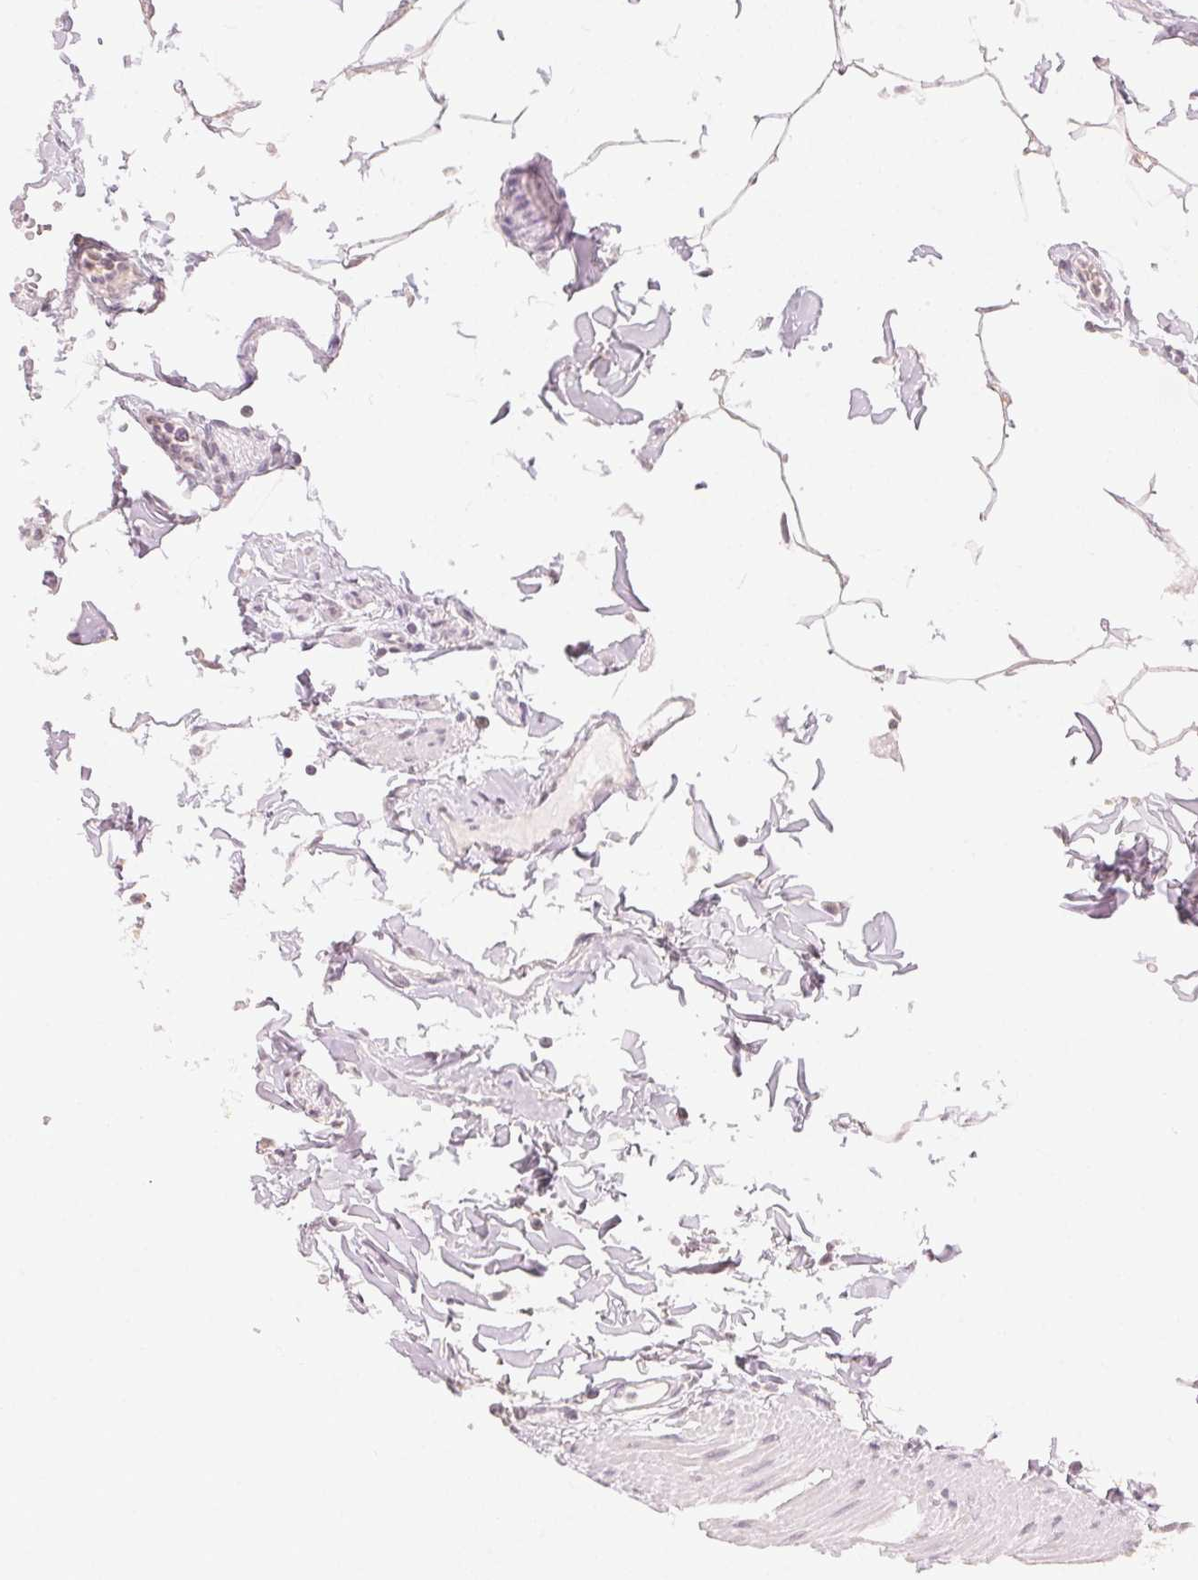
{"staining": {"intensity": "weak", "quantity": "<25%", "location": "cytoplasmic/membranous"}, "tissue": "duodenum", "cell_type": "Glandular cells", "image_type": "normal", "snomed": [{"axis": "morphology", "description": "Normal tissue, NOS"}, {"axis": "topography", "description": "Pancreas"}, {"axis": "topography", "description": "Duodenum"}], "caption": "The photomicrograph exhibits no significant staining in glandular cells of duodenum. (Immunohistochemistry, brightfield microscopy, high magnification).", "gene": "KPRP", "patient": {"sex": "male", "age": 59}}